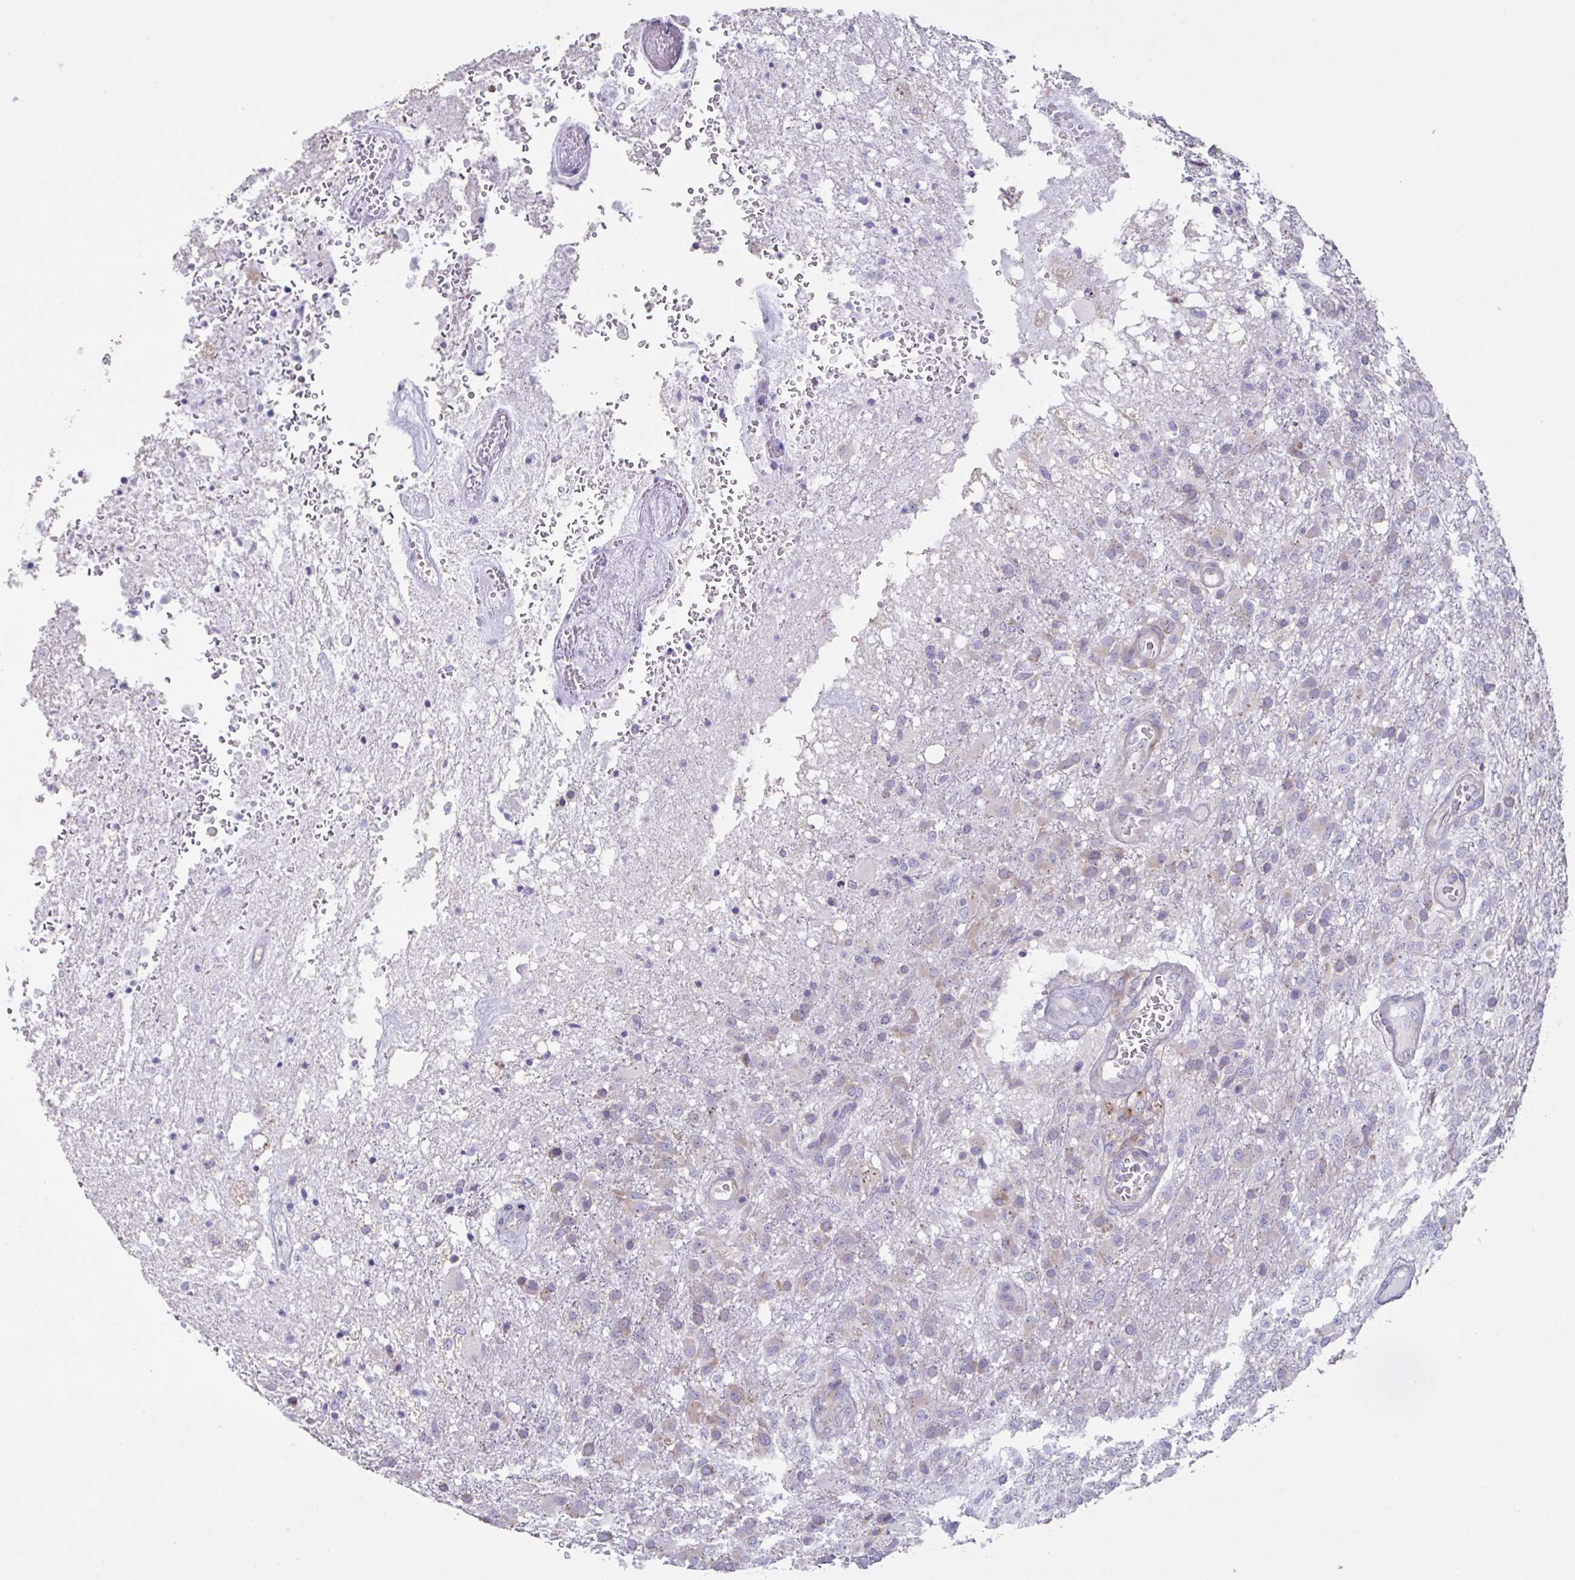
{"staining": {"intensity": "weak", "quantity": "<25%", "location": "cytoplasmic/membranous"}, "tissue": "glioma", "cell_type": "Tumor cells", "image_type": "cancer", "snomed": [{"axis": "morphology", "description": "Glioma, malignant, High grade"}, {"axis": "topography", "description": "Brain"}], "caption": "Immunohistochemistry (IHC) micrograph of human malignant high-grade glioma stained for a protein (brown), which reveals no staining in tumor cells.", "gene": "FAU", "patient": {"sex": "female", "age": 74}}